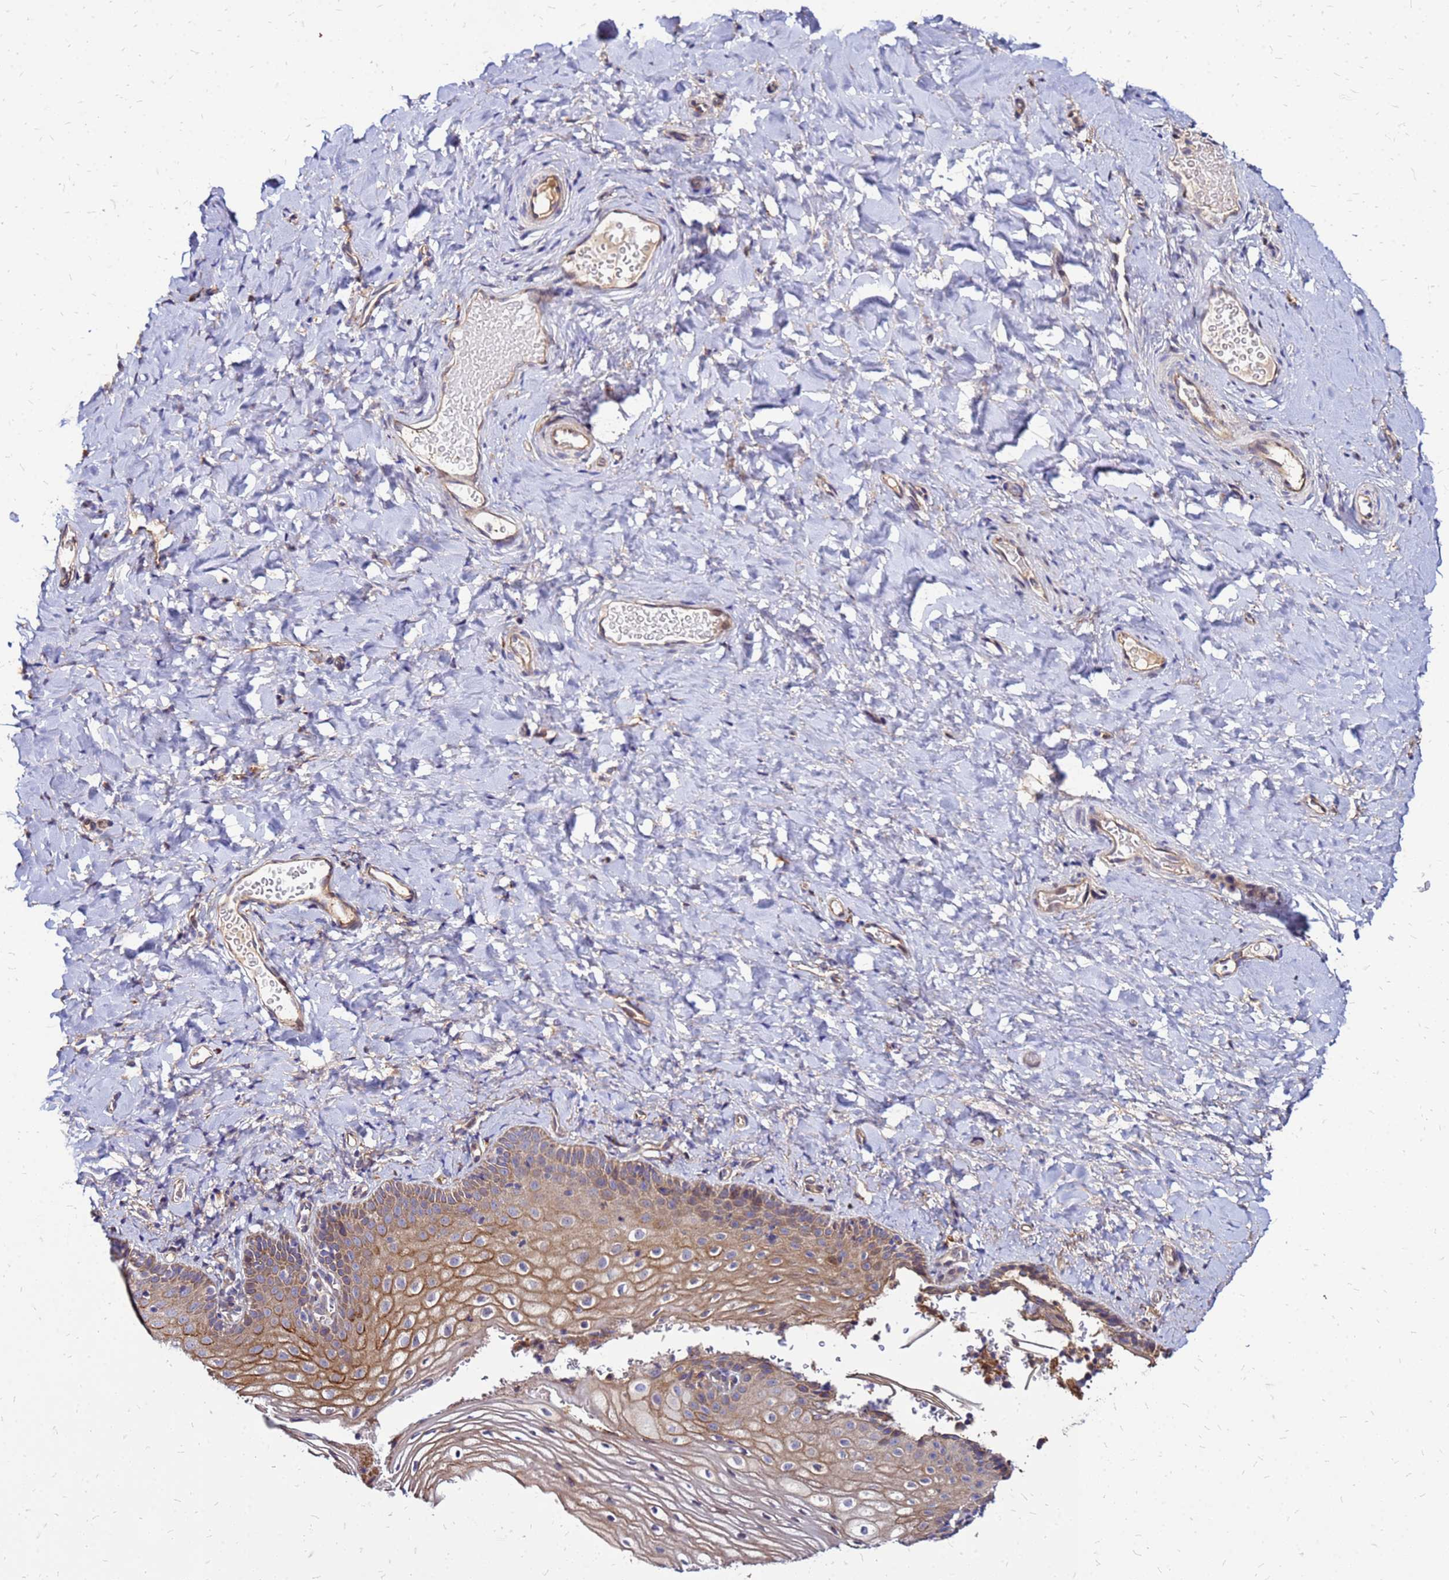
{"staining": {"intensity": "moderate", "quantity": ">75%", "location": "cytoplasmic/membranous"}, "tissue": "vagina", "cell_type": "Squamous epithelial cells", "image_type": "normal", "snomed": [{"axis": "morphology", "description": "Normal tissue, NOS"}, {"axis": "topography", "description": "Vagina"}], "caption": "Vagina stained for a protein displays moderate cytoplasmic/membranous positivity in squamous epithelial cells. The staining was performed using DAB, with brown indicating positive protein expression. Nuclei are stained blue with hematoxylin.", "gene": "VMO1", "patient": {"sex": "female", "age": 60}}